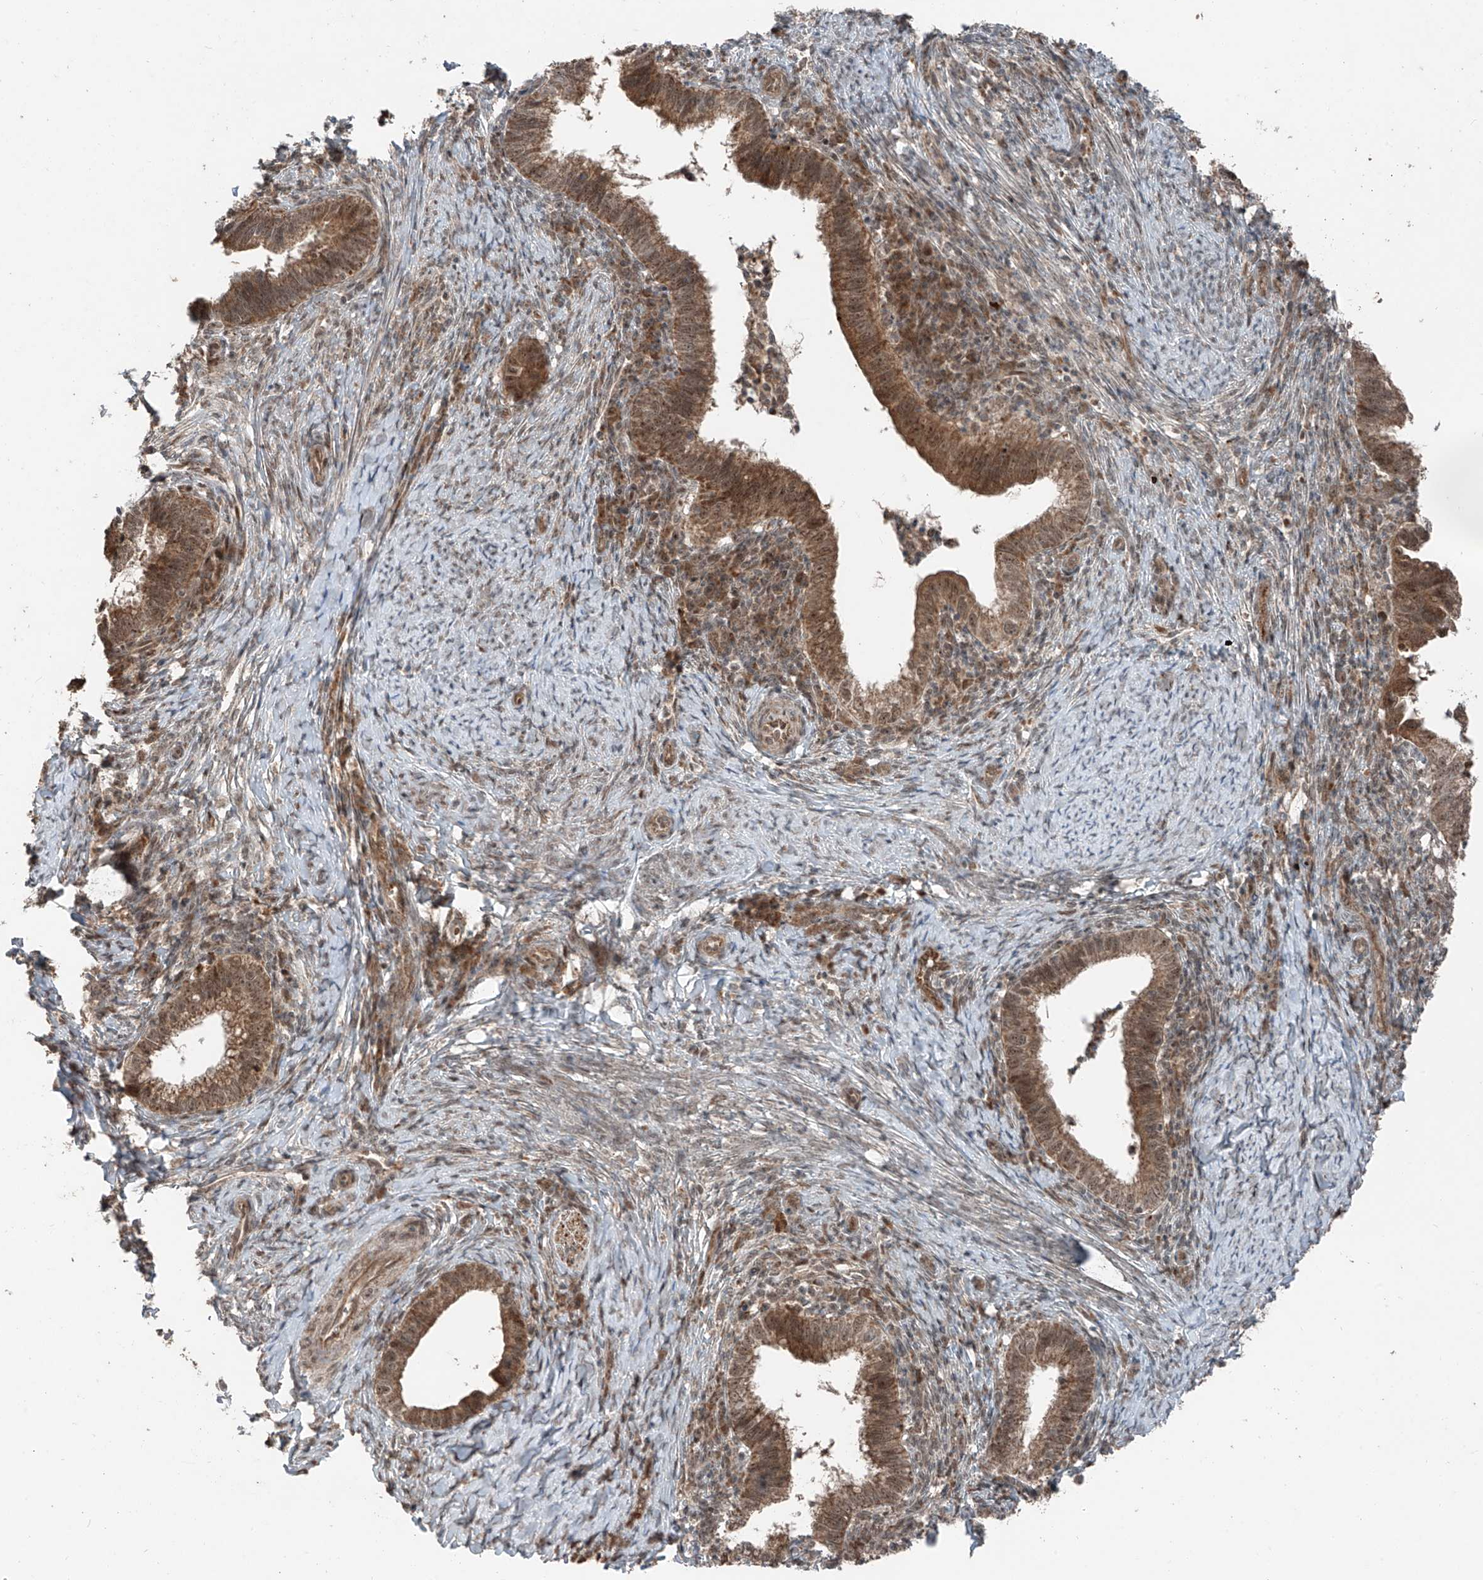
{"staining": {"intensity": "moderate", "quantity": ">75%", "location": "cytoplasmic/membranous"}, "tissue": "cervical cancer", "cell_type": "Tumor cells", "image_type": "cancer", "snomed": [{"axis": "morphology", "description": "Adenocarcinoma, NOS"}, {"axis": "topography", "description": "Cervix"}], "caption": "A medium amount of moderate cytoplasmic/membranous positivity is present in approximately >75% of tumor cells in cervical adenocarcinoma tissue. The protein is shown in brown color, while the nuclei are stained blue.", "gene": "ZNF620", "patient": {"sex": "female", "age": 36}}